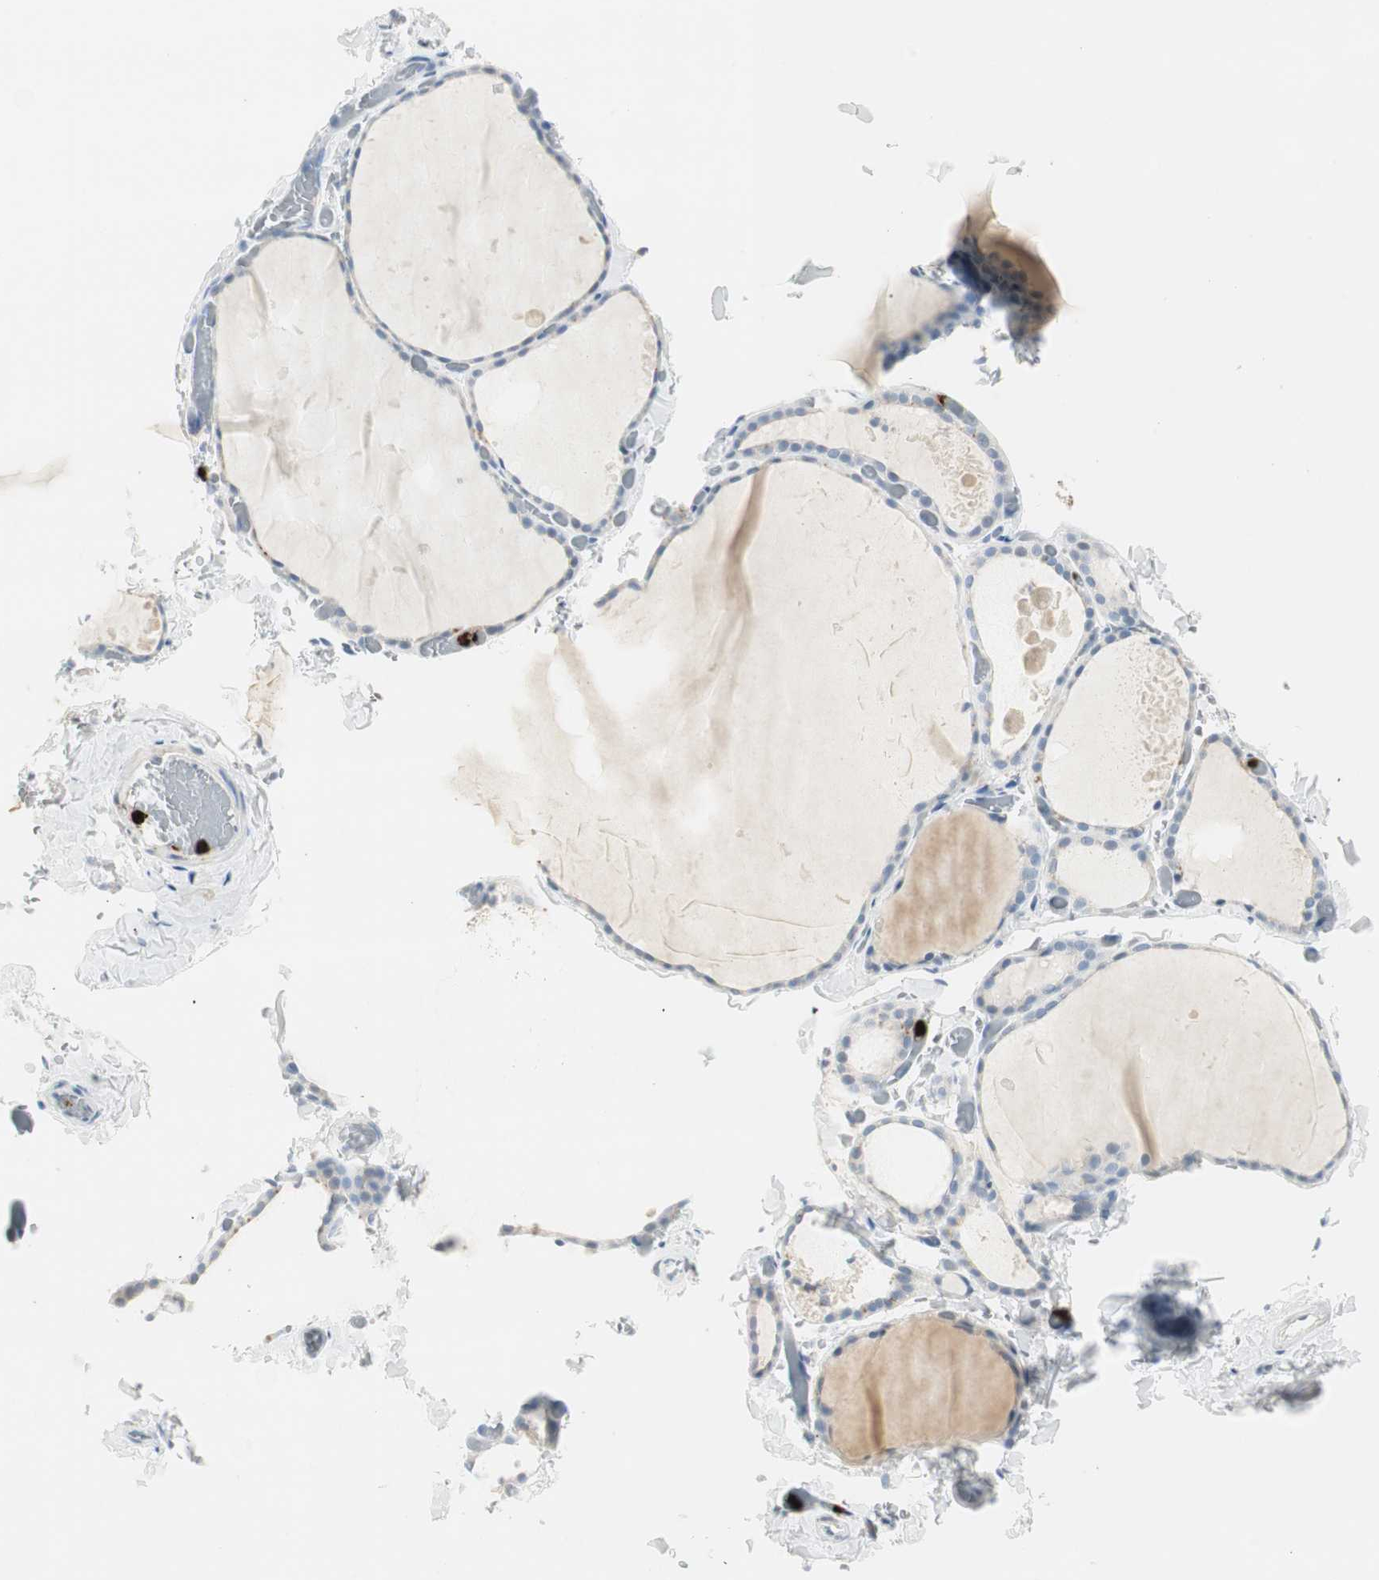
{"staining": {"intensity": "negative", "quantity": "none", "location": "none"}, "tissue": "thyroid gland", "cell_type": "Glandular cells", "image_type": "normal", "snomed": [{"axis": "morphology", "description": "Normal tissue, NOS"}, {"axis": "topography", "description": "Thyroid gland"}], "caption": "Micrograph shows no significant protein positivity in glandular cells of unremarkable thyroid gland.", "gene": "PRTN3", "patient": {"sex": "female", "age": 22}}